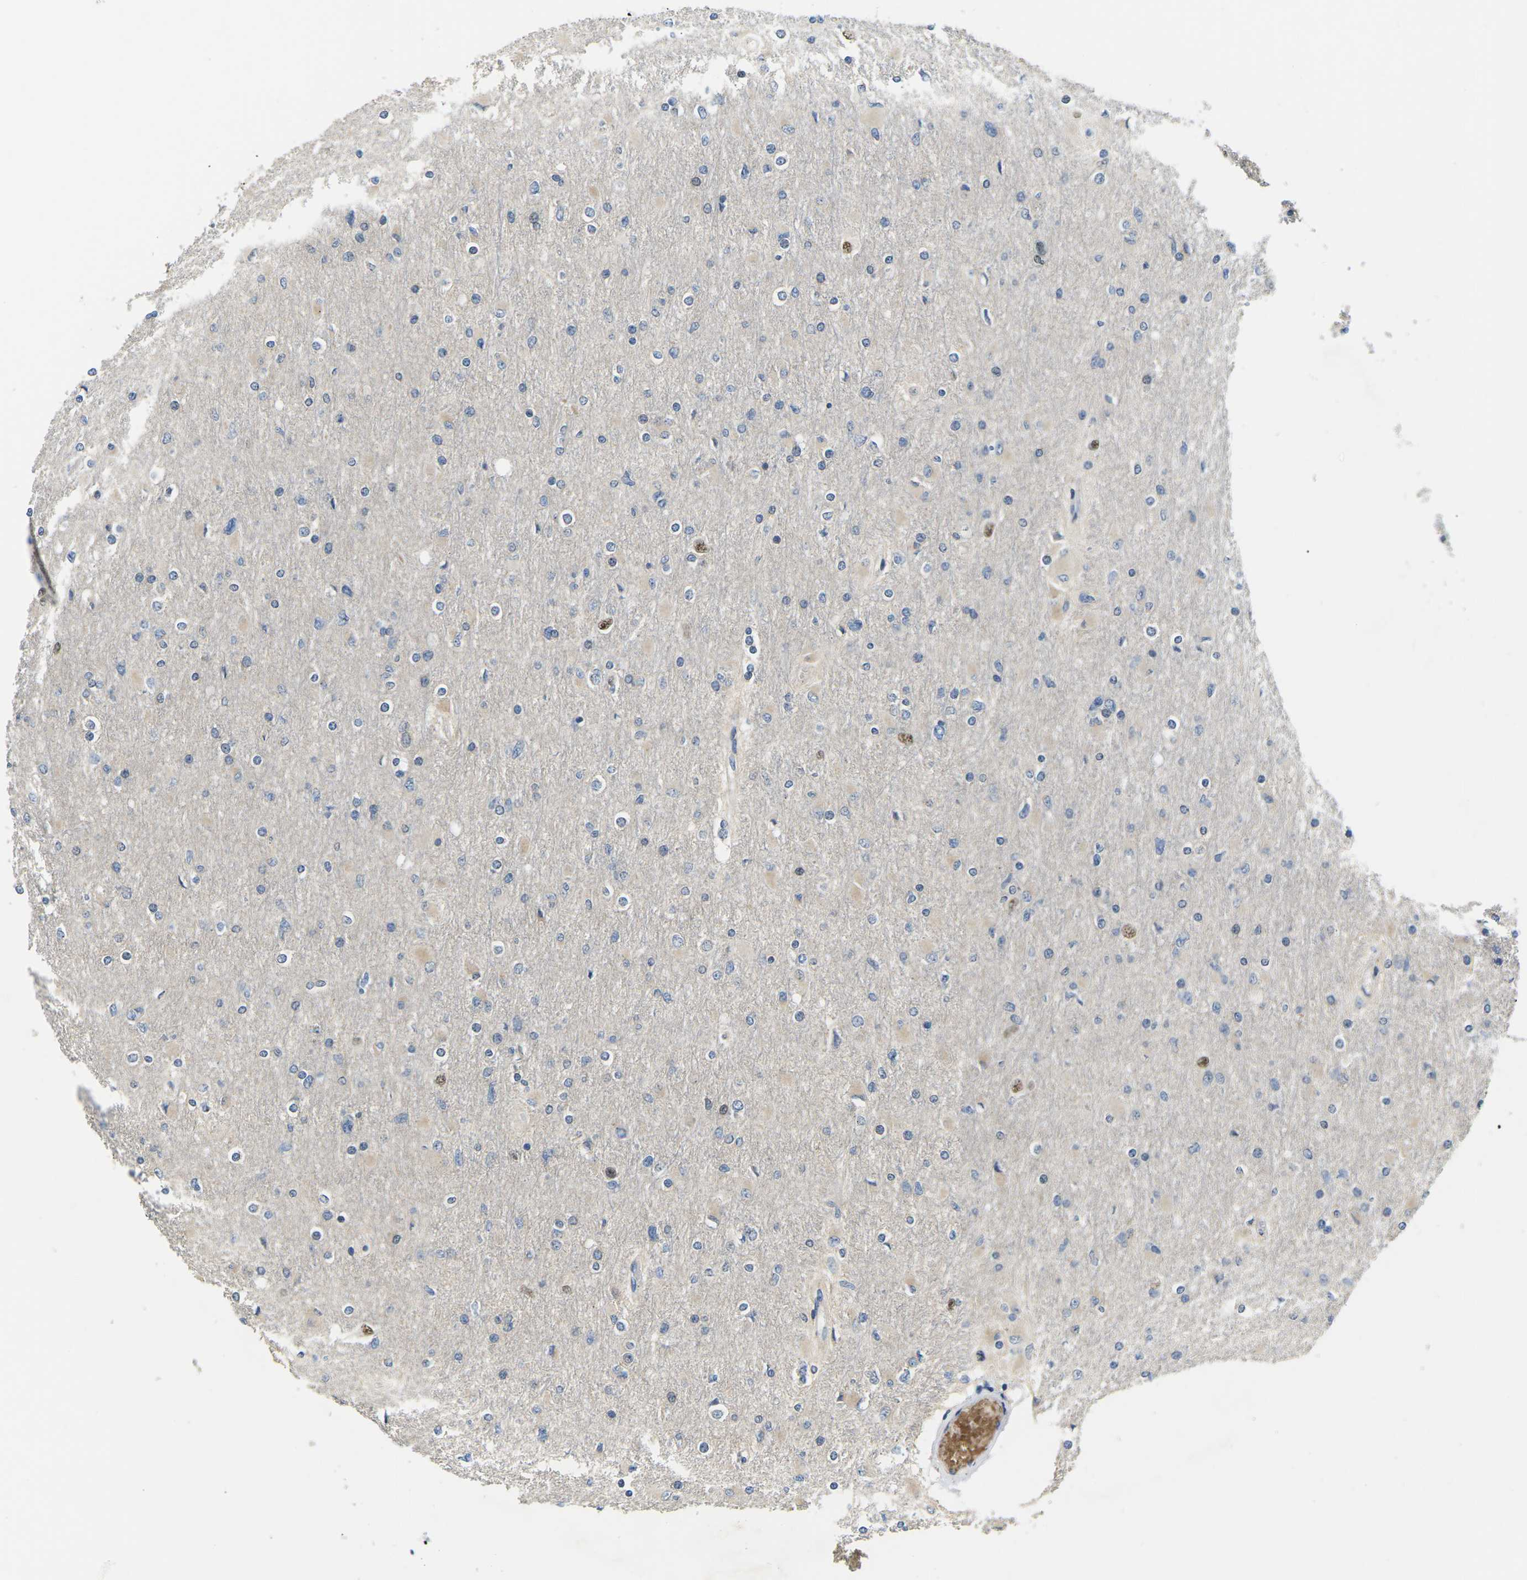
{"staining": {"intensity": "negative", "quantity": "none", "location": "none"}, "tissue": "glioma", "cell_type": "Tumor cells", "image_type": "cancer", "snomed": [{"axis": "morphology", "description": "Glioma, malignant, High grade"}, {"axis": "topography", "description": "Cerebral cortex"}], "caption": "Malignant glioma (high-grade) was stained to show a protein in brown. There is no significant staining in tumor cells.", "gene": "ERBB4", "patient": {"sex": "female", "age": 36}}